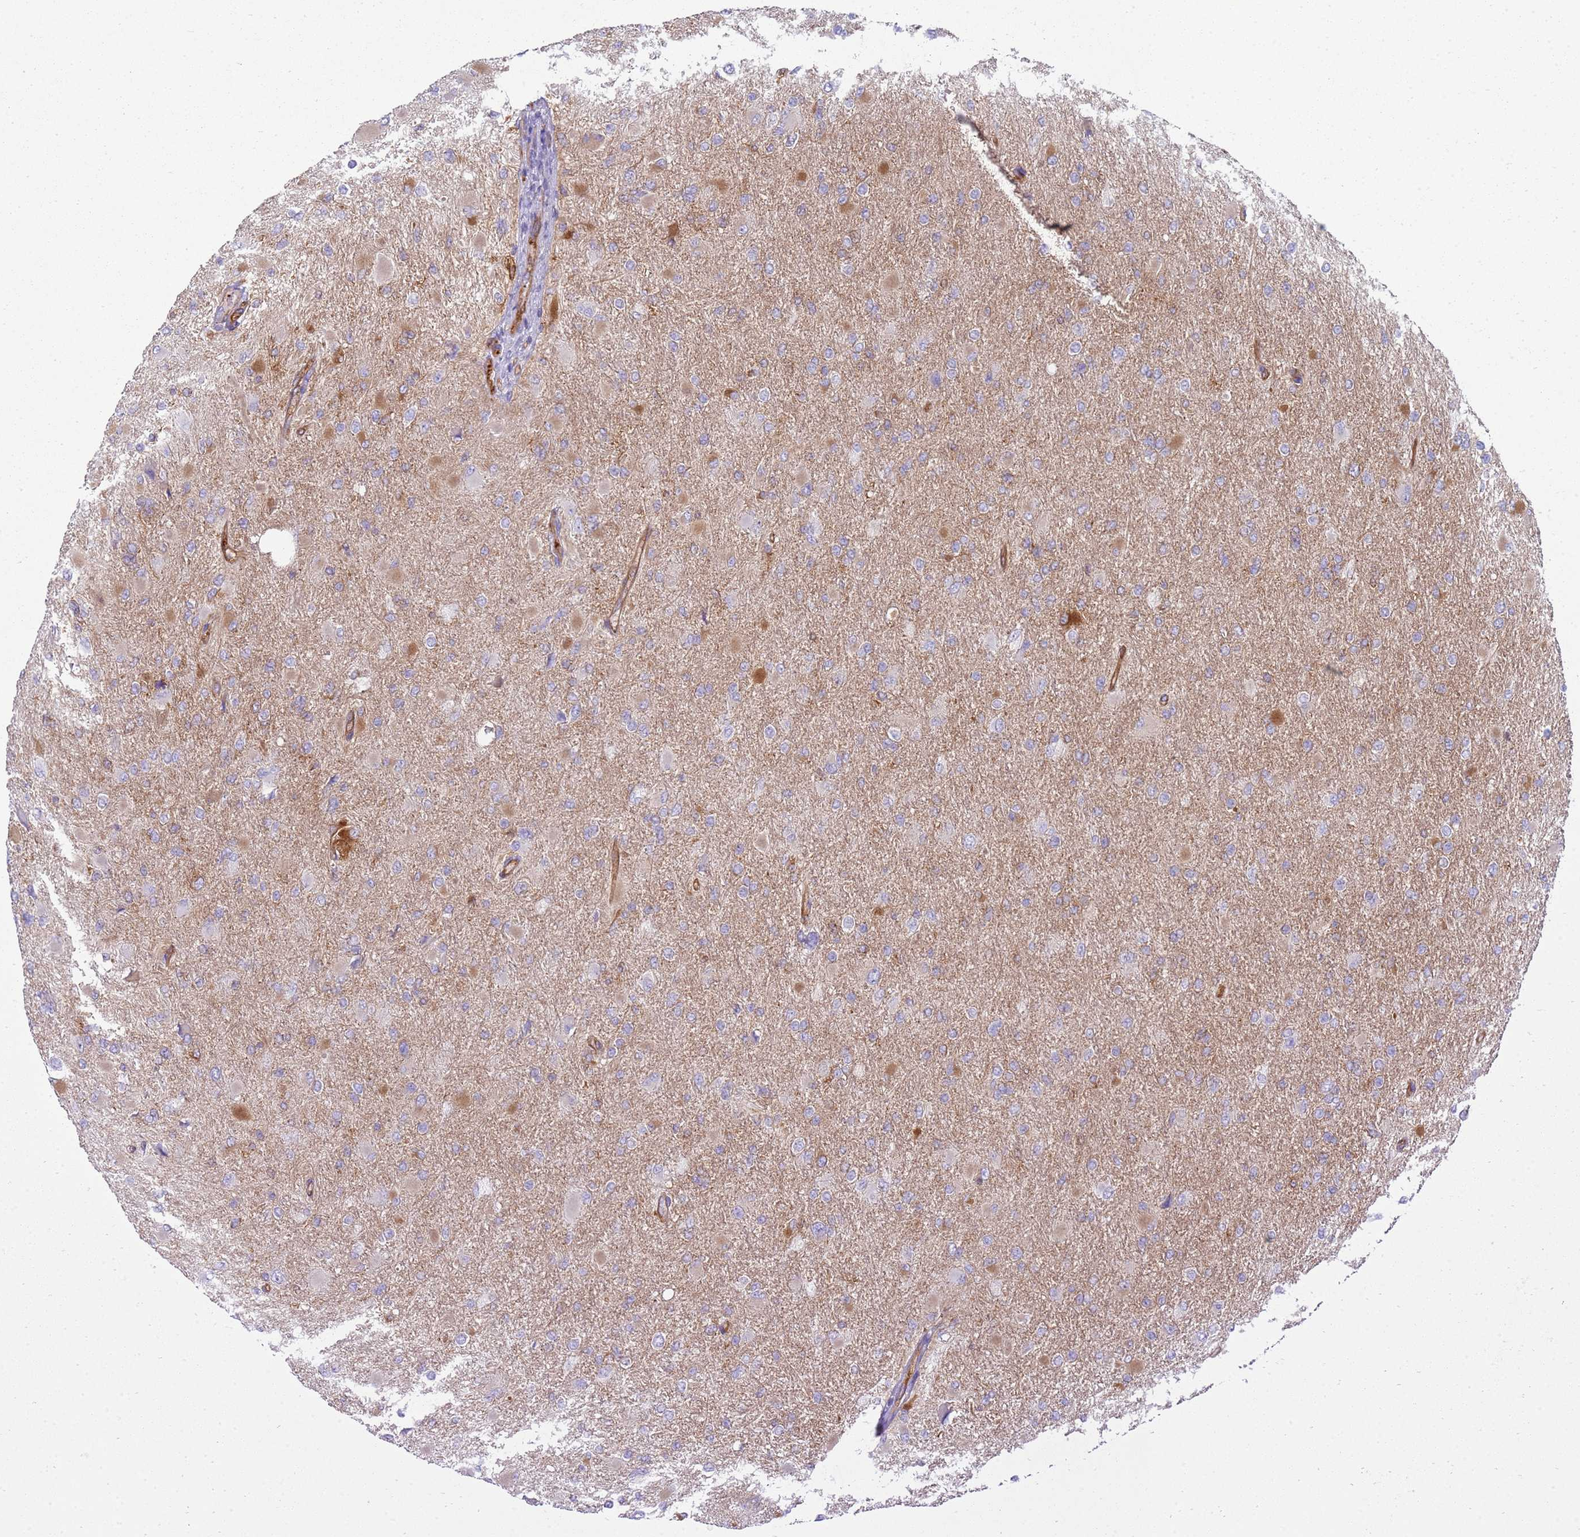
{"staining": {"intensity": "moderate", "quantity": "<25%", "location": "cytoplasmic/membranous"}, "tissue": "glioma", "cell_type": "Tumor cells", "image_type": "cancer", "snomed": [{"axis": "morphology", "description": "Glioma, malignant, High grade"}, {"axis": "topography", "description": "Cerebral cortex"}], "caption": "The histopathology image shows immunohistochemical staining of malignant glioma (high-grade). There is moderate cytoplasmic/membranous staining is identified in about <25% of tumor cells. (IHC, brightfield microscopy, high magnification).", "gene": "SNX21", "patient": {"sex": "female", "age": 36}}